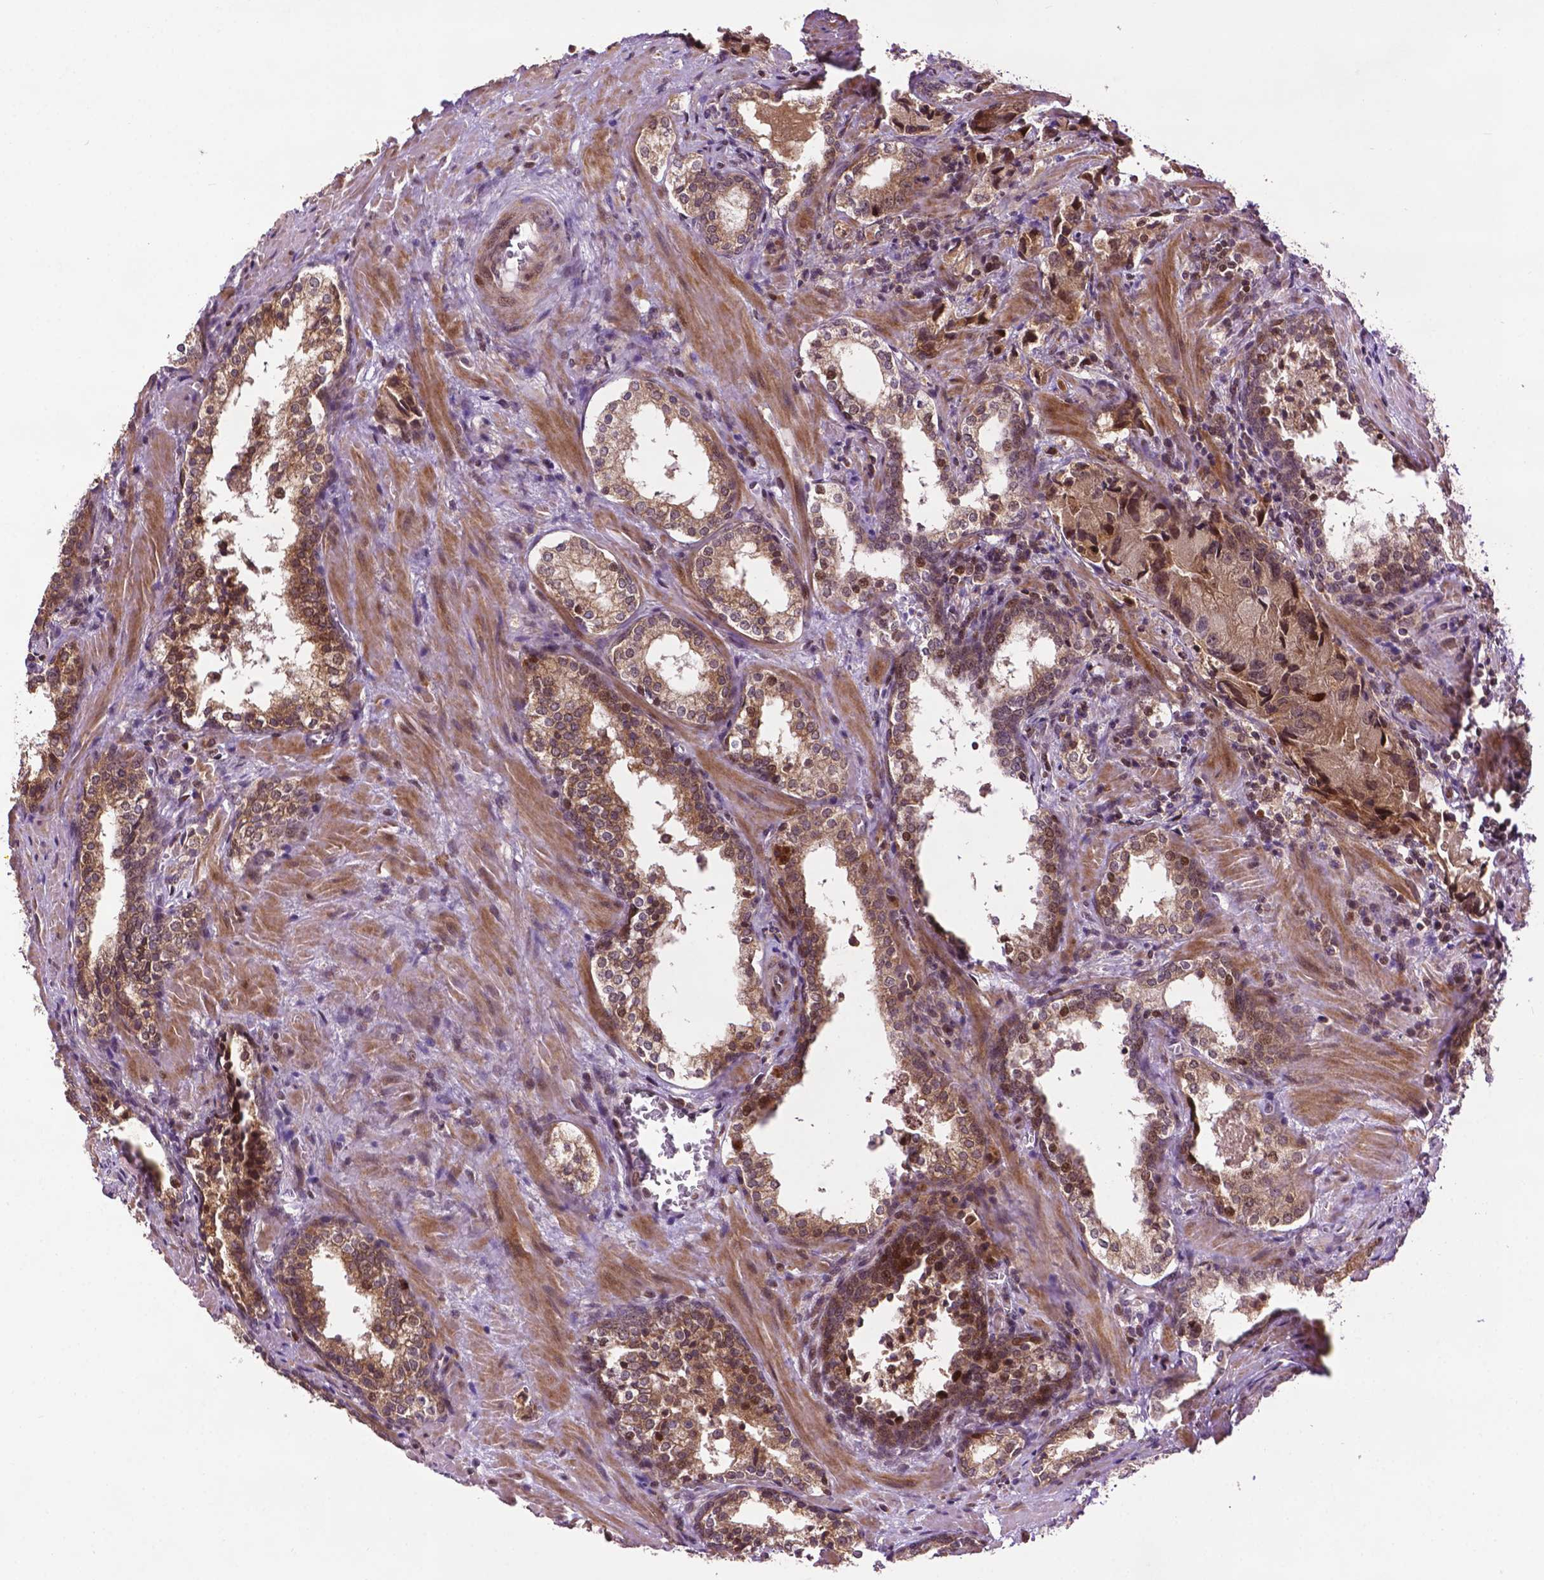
{"staining": {"intensity": "moderate", "quantity": ">75%", "location": "cytoplasmic/membranous"}, "tissue": "prostate cancer", "cell_type": "Tumor cells", "image_type": "cancer", "snomed": [{"axis": "morphology", "description": "Adenocarcinoma, NOS"}, {"axis": "topography", "description": "Prostate and seminal vesicle, NOS"}], "caption": "Moderate cytoplasmic/membranous staining for a protein is appreciated in about >75% of tumor cells of adenocarcinoma (prostate) using immunohistochemistry.", "gene": "TMX2", "patient": {"sex": "male", "age": 63}}